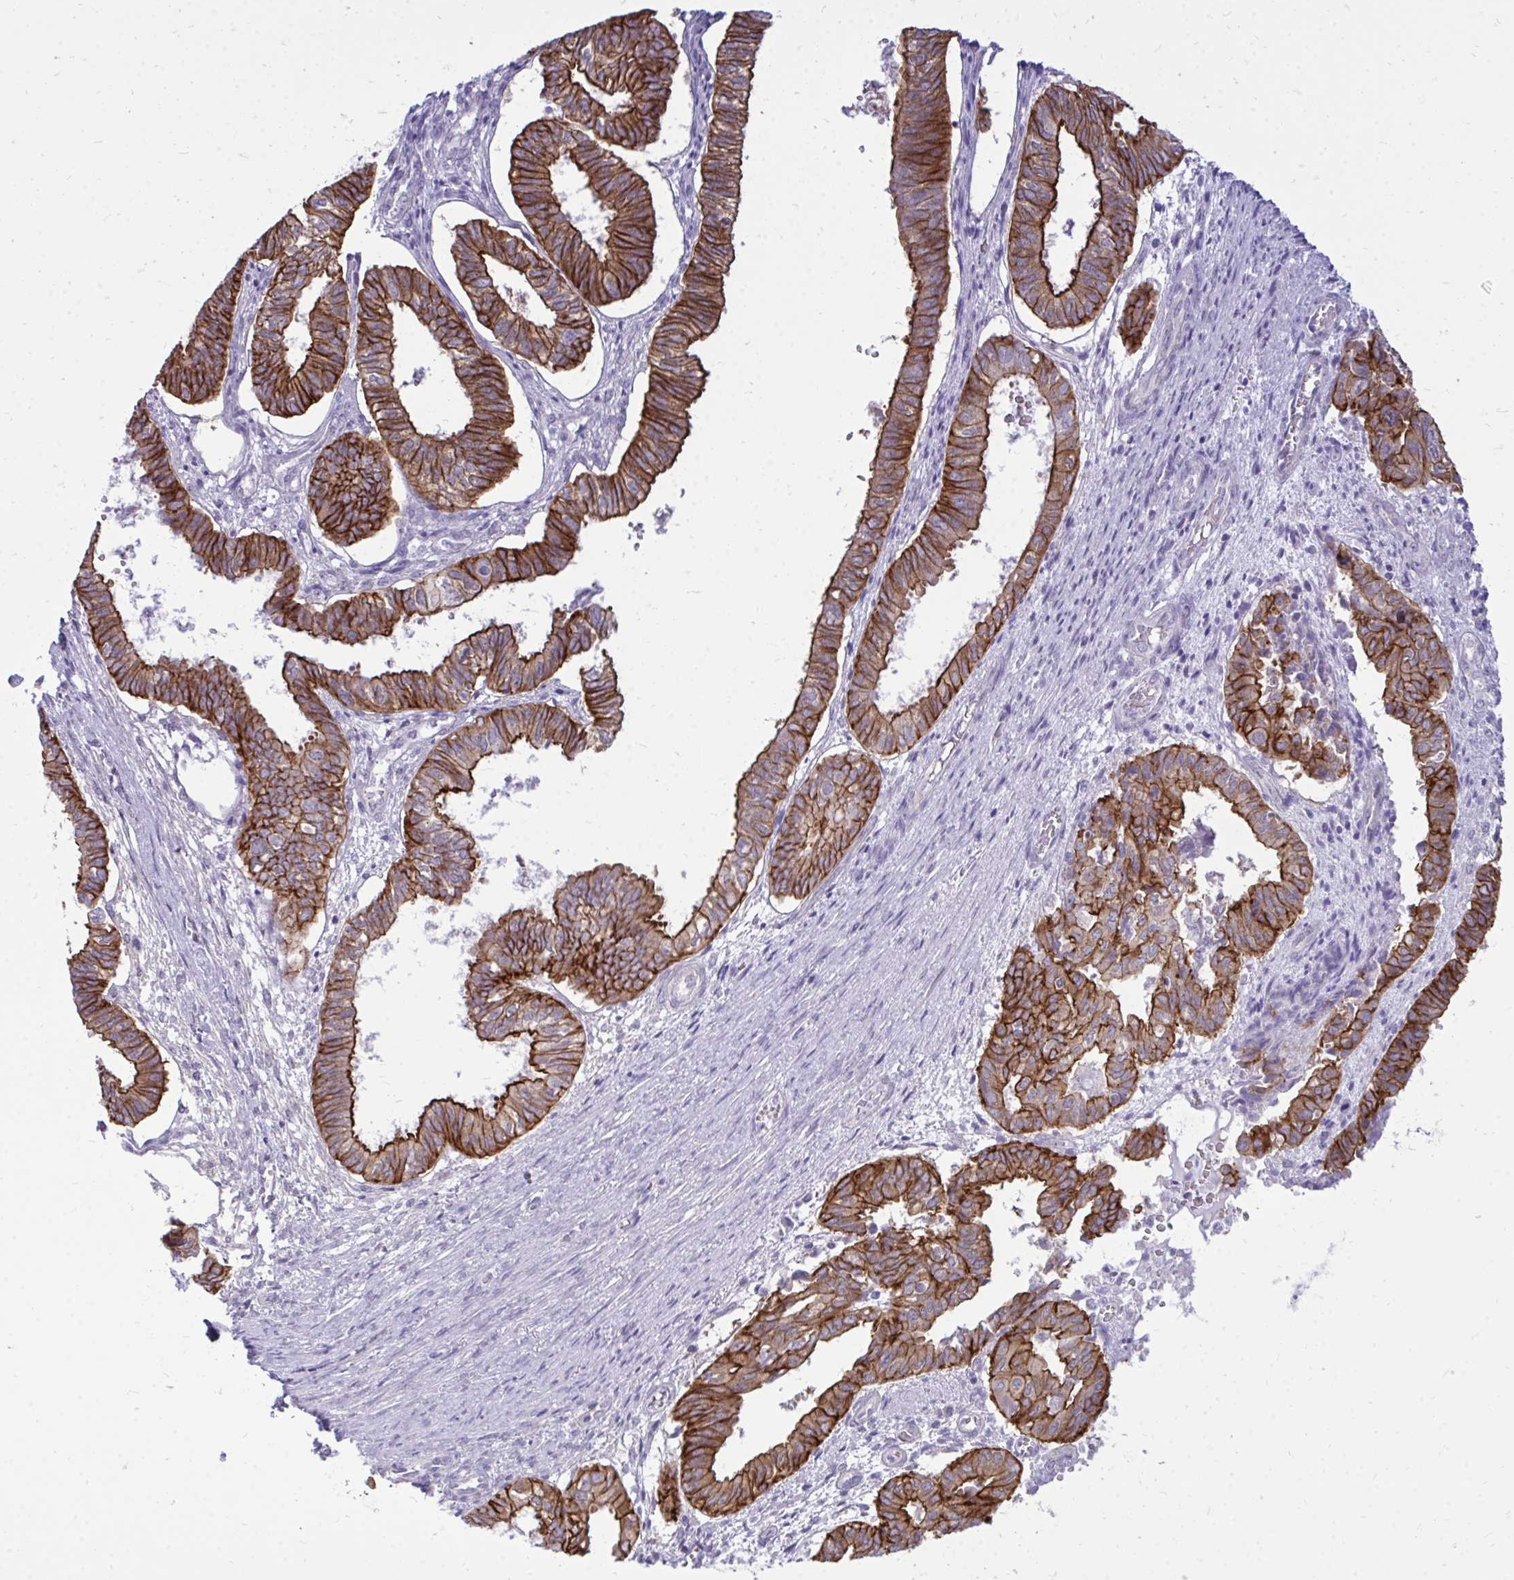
{"staining": {"intensity": "strong", "quantity": ">75%", "location": "cytoplasmic/membranous"}, "tissue": "ovarian cancer", "cell_type": "Tumor cells", "image_type": "cancer", "snomed": [{"axis": "morphology", "description": "Carcinoma, endometroid"}, {"axis": "topography", "description": "Ovary"}], "caption": "Ovarian cancer stained for a protein (brown) exhibits strong cytoplasmic/membranous positive positivity in approximately >75% of tumor cells.", "gene": "SPTBN2", "patient": {"sex": "female", "age": 64}}